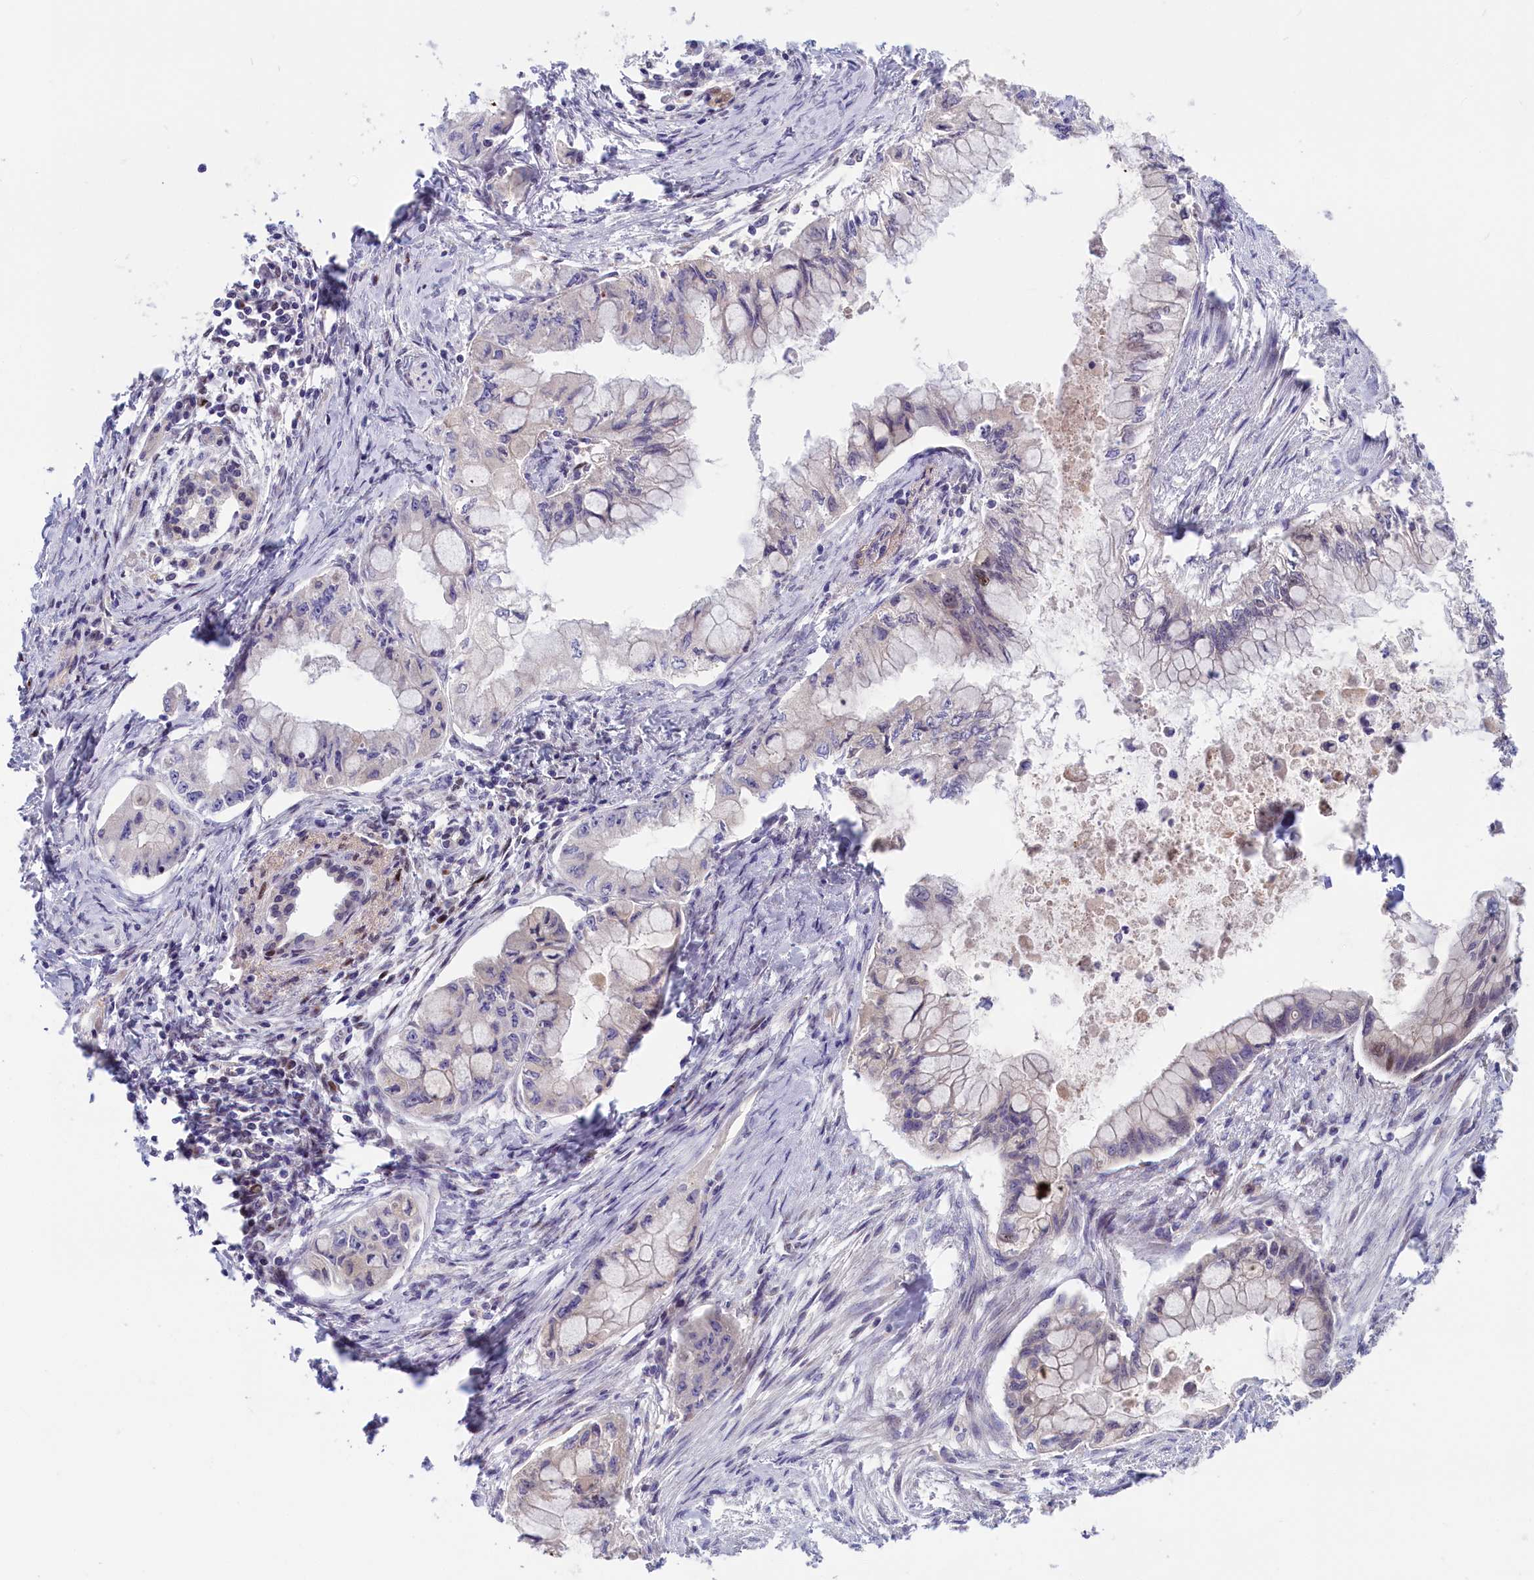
{"staining": {"intensity": "negative", "quantity": "none", "location": "none"}, "tissue": "pancreatic cancer", "cell_type": "Tumor cells", "image_type": "cancer", "snomed": [{"axis": "morphology", "description": "Adenocarcinoma, NOS"}, {"axis": "topography", "description": "Pancreas"}], "caption": "The histopathology image shows no significant expression in tumor cells of adenocarcinoma (pancreatic).", "gene": "CHST12", "patient": {"sex": "male", "age": 48}}